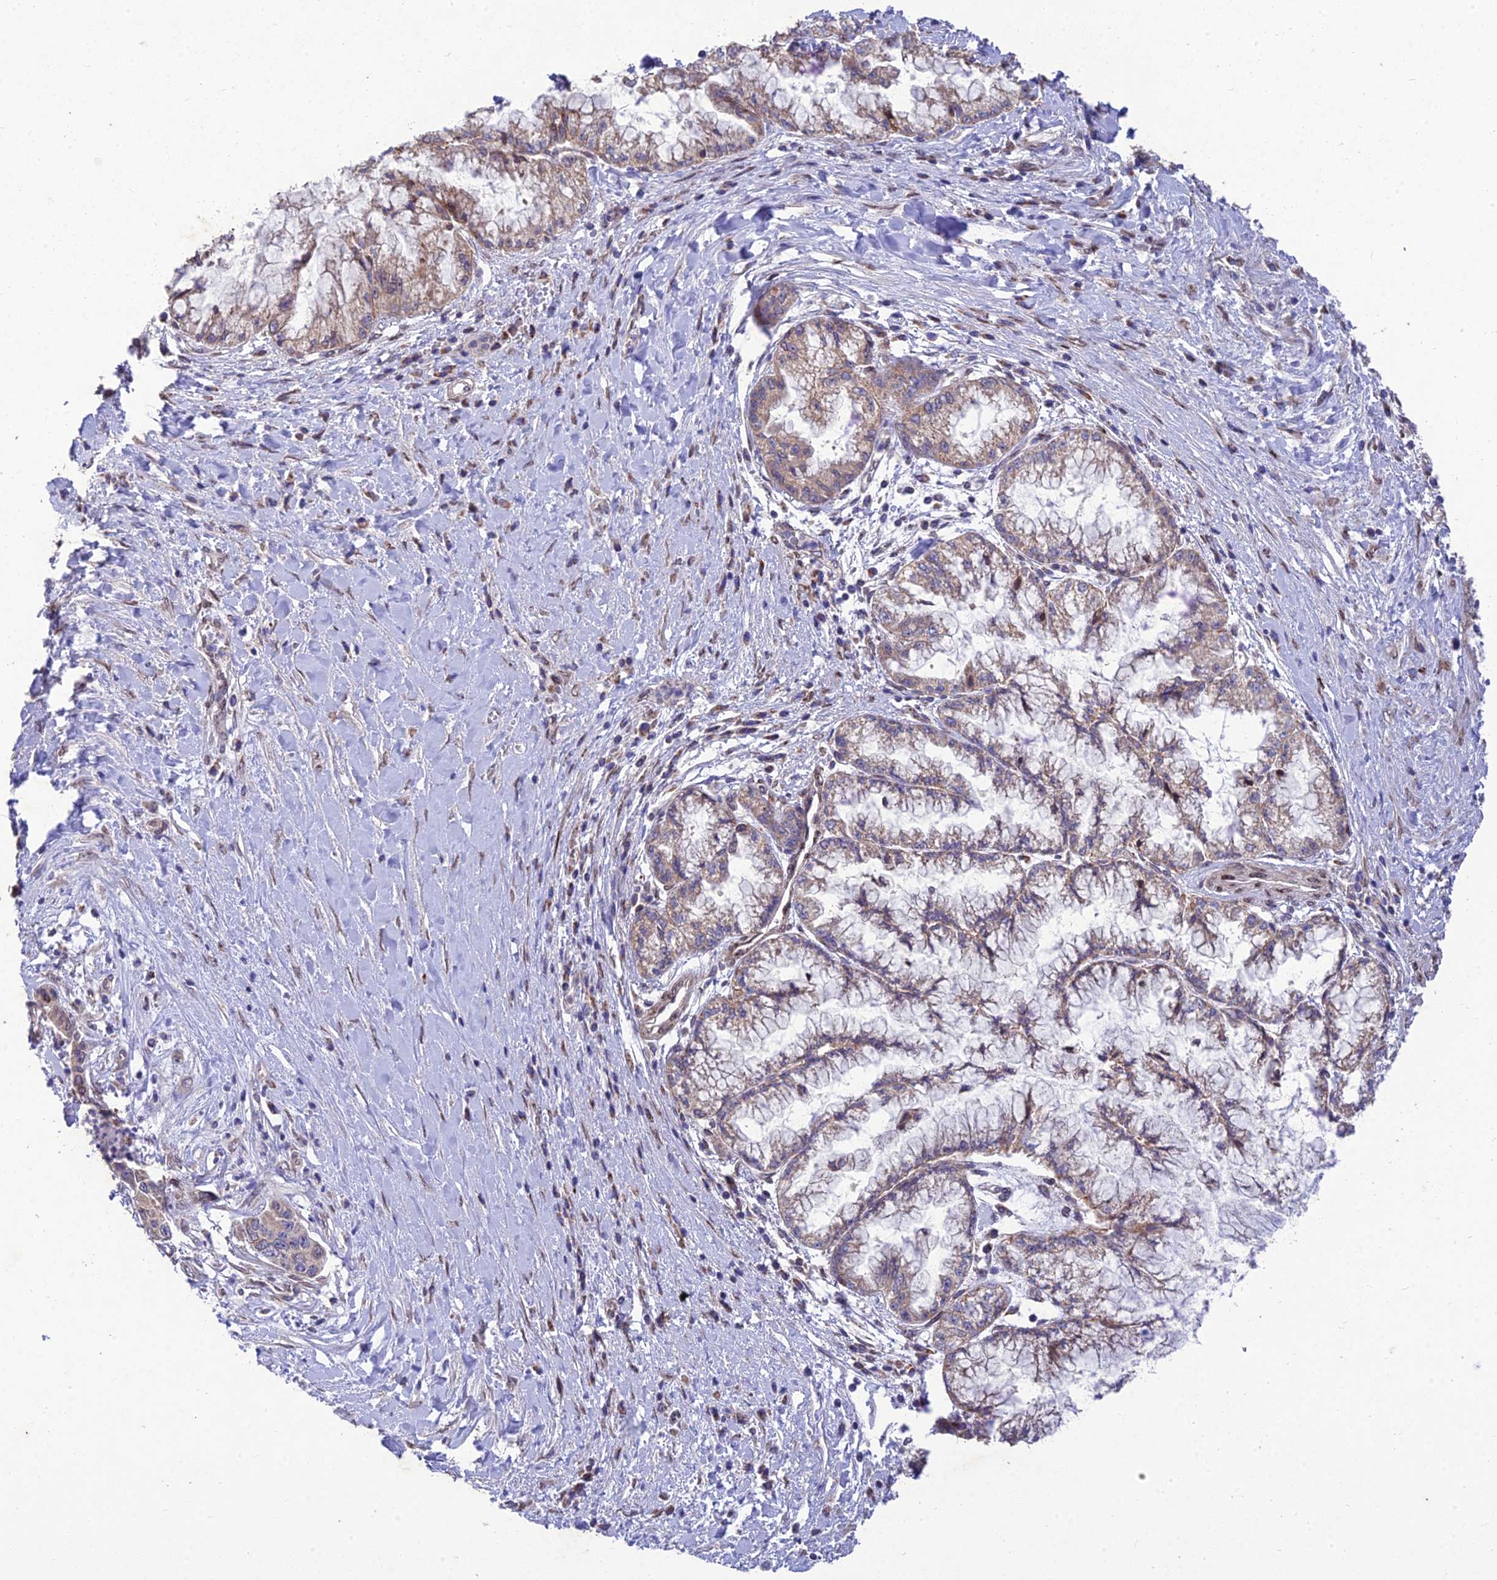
{"staining": {"intensity": "weak", "quantity": "25%-75%", "location": "cytoplasmic/membranous"}, "tissue": "pancreatic cancer", "cell_type": "Tumor cells", "image_type": "cancer", "snomed": [{"axis": "morphology", "description": "Adenocarcinoma, NOS"}, {"axis": "topography", "description": "Pancreas"}], "caption": "High-magnification brightfield microscopy of pancreatic cancer stained with DAB (3,3'-diaminobenzidine) (brown) and counterstained with hematoxylin (blue). tumor cells exhibit weak cytoplasmic/membranous staining is identified in approximately25%-75% of cells.", "gene": "MGAT2", "patient": {"sex": "male", "age": 73}}